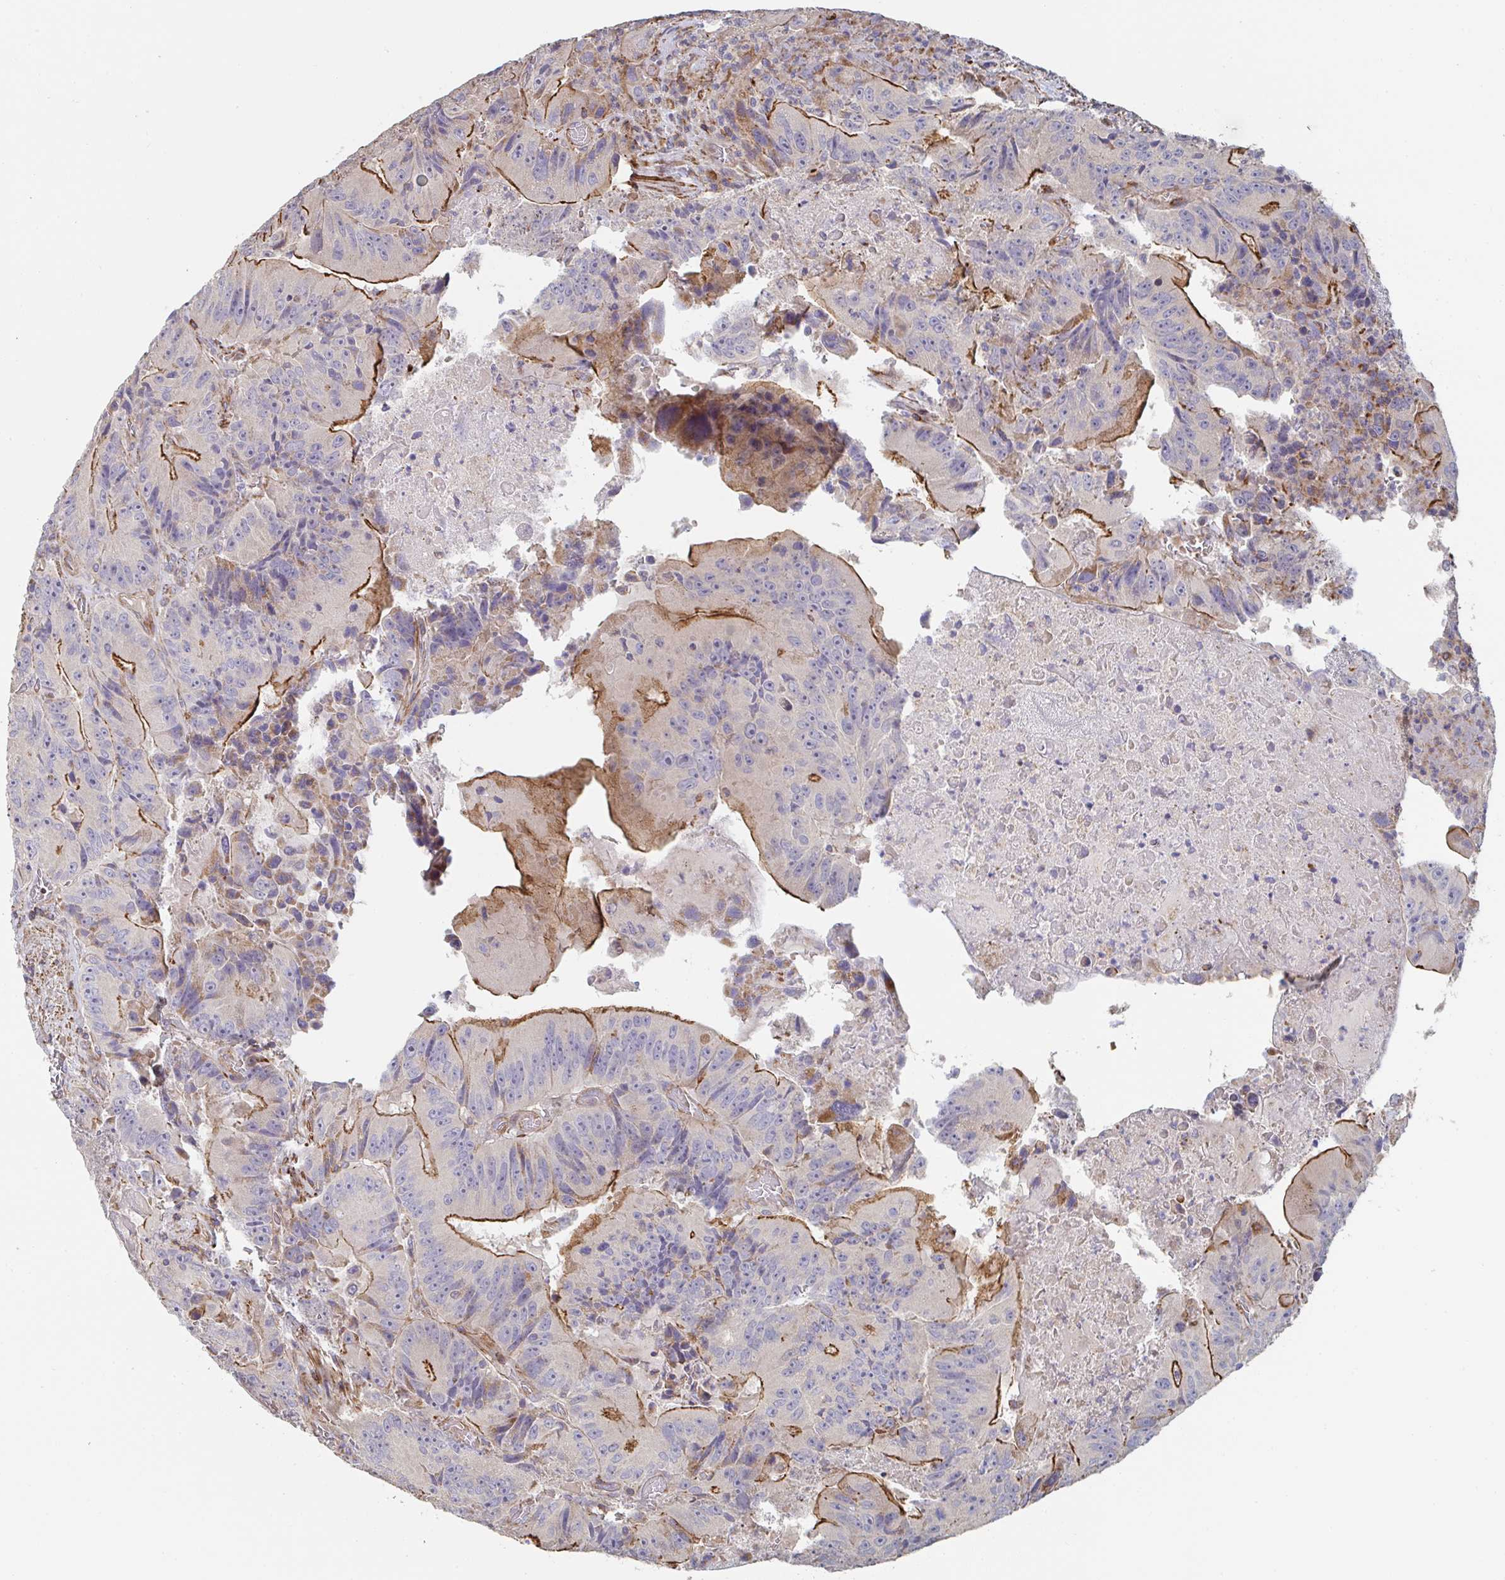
{"staining": {"intensity": "moderate", "quantity": "25%-75%", "location": "cytoplasmic/membranous"}, "tissue": "colorectal cancer", "cell_type": "Tumor cells", "image_type": "cancer", "snomed": [{"axis": "morphology", "description": "Adenocarcinoma, NOS"}, {"axis": "topography", "description": "Colon"}], "caption": "The photomicrograph shows staining of colorectal cancer (adenocarcinoma), revealing moderate cytoplasmic/membranous protein staining (brown color) within tumor cells.", "gene": "FZD2", "patient": {"sex": "female", "age": 86}}